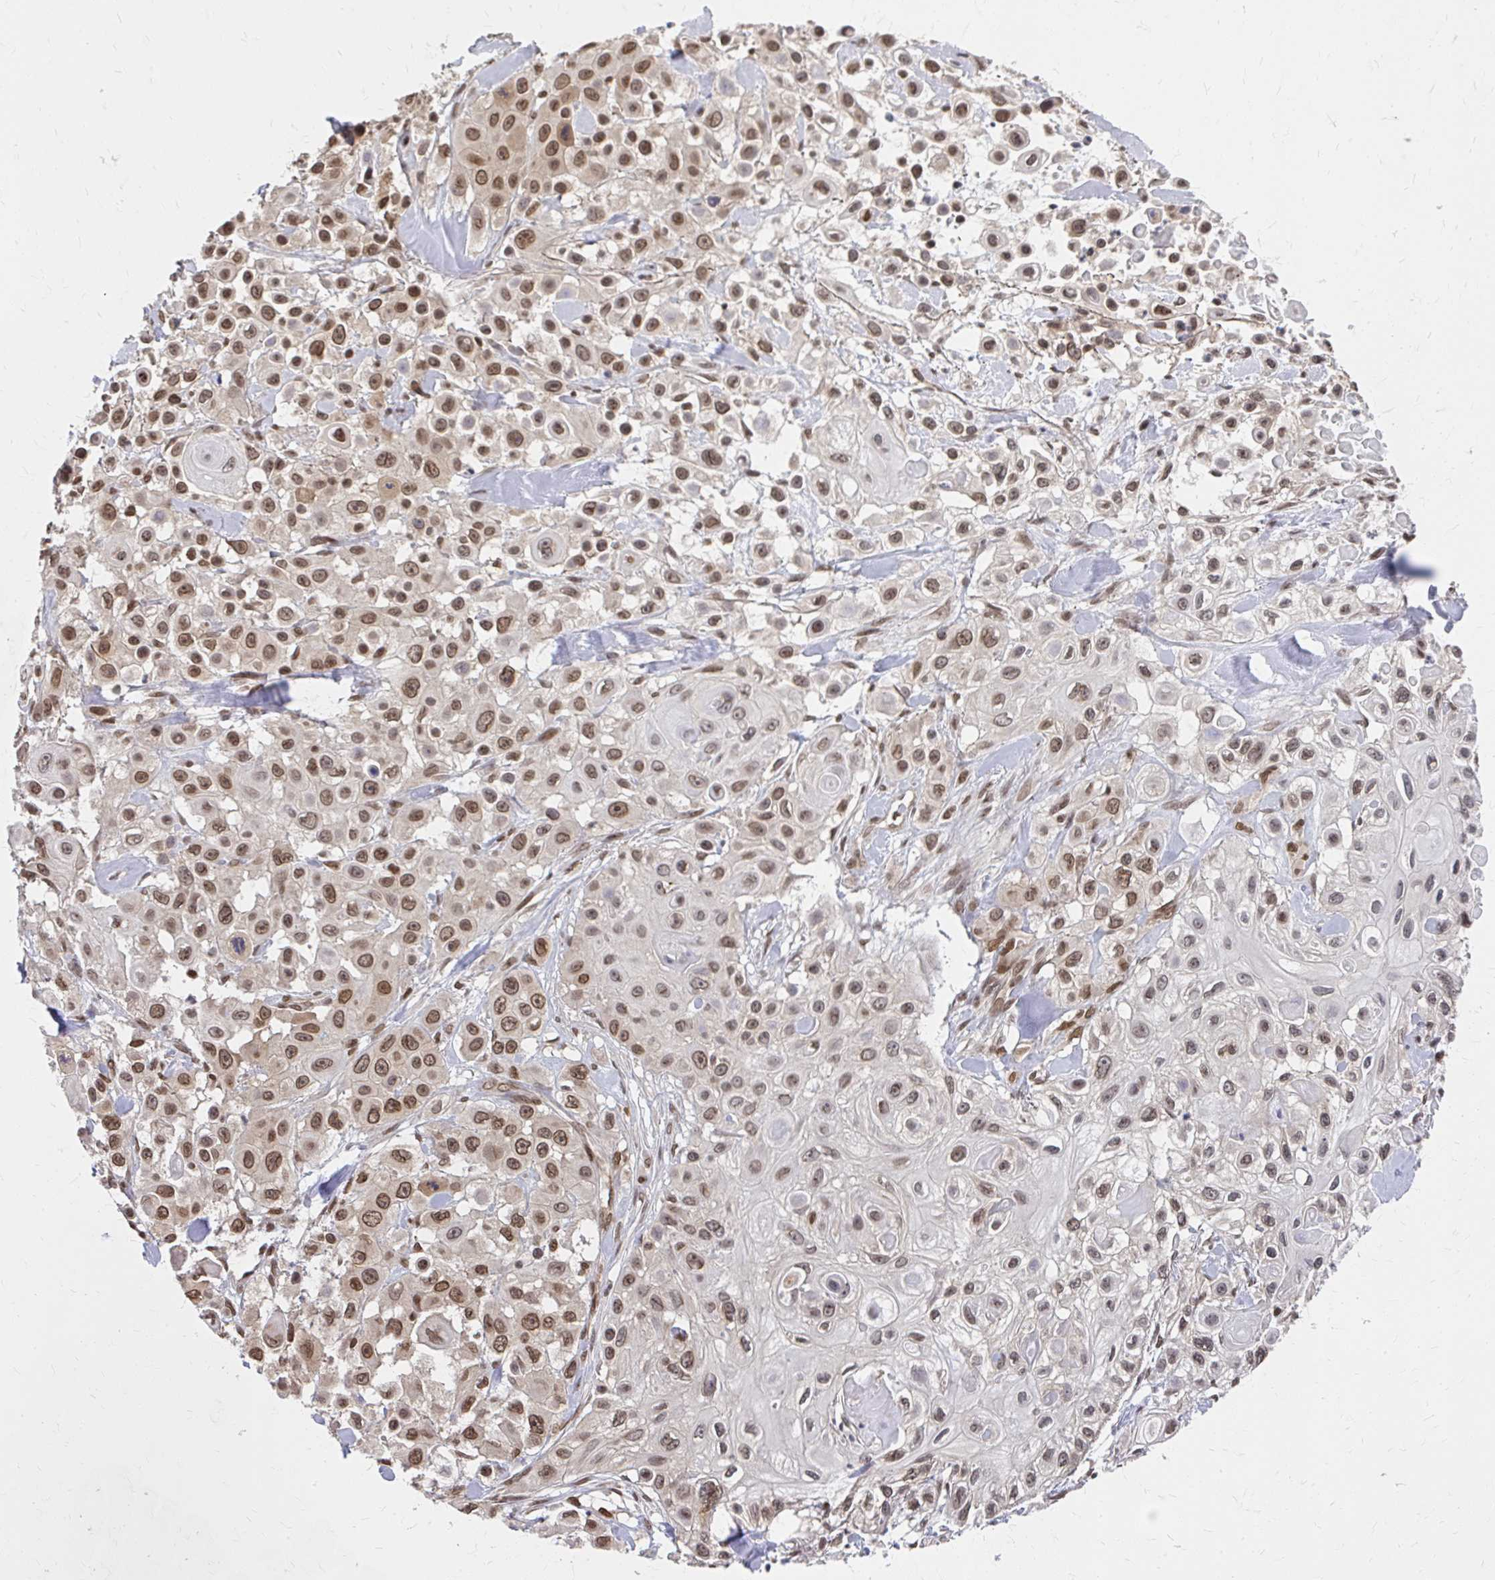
{"staining": {"intensity": "moderate", "quantity": ">75%", "location": "cytoplasmic/membranous,nuclear"}, "tissue": "skin cancer", "cell_type": "Tumor cells", "image_type": "cancer", "snomed": [{"axis": "morphology", "description": "Squamous cell carcinoma, NOS"}, {"axis": "topography", "description": "Skin"}], "caption": "Approximately >75% of tumor cells in human skin squamous cell carcinoma demonstrate moderate cytoplasmic/membranous and nuclear protein staining as visualized by brown immunohistochemical staining.", "gene": "XPO1", "patient": {"sex": "male", "age": 63}}